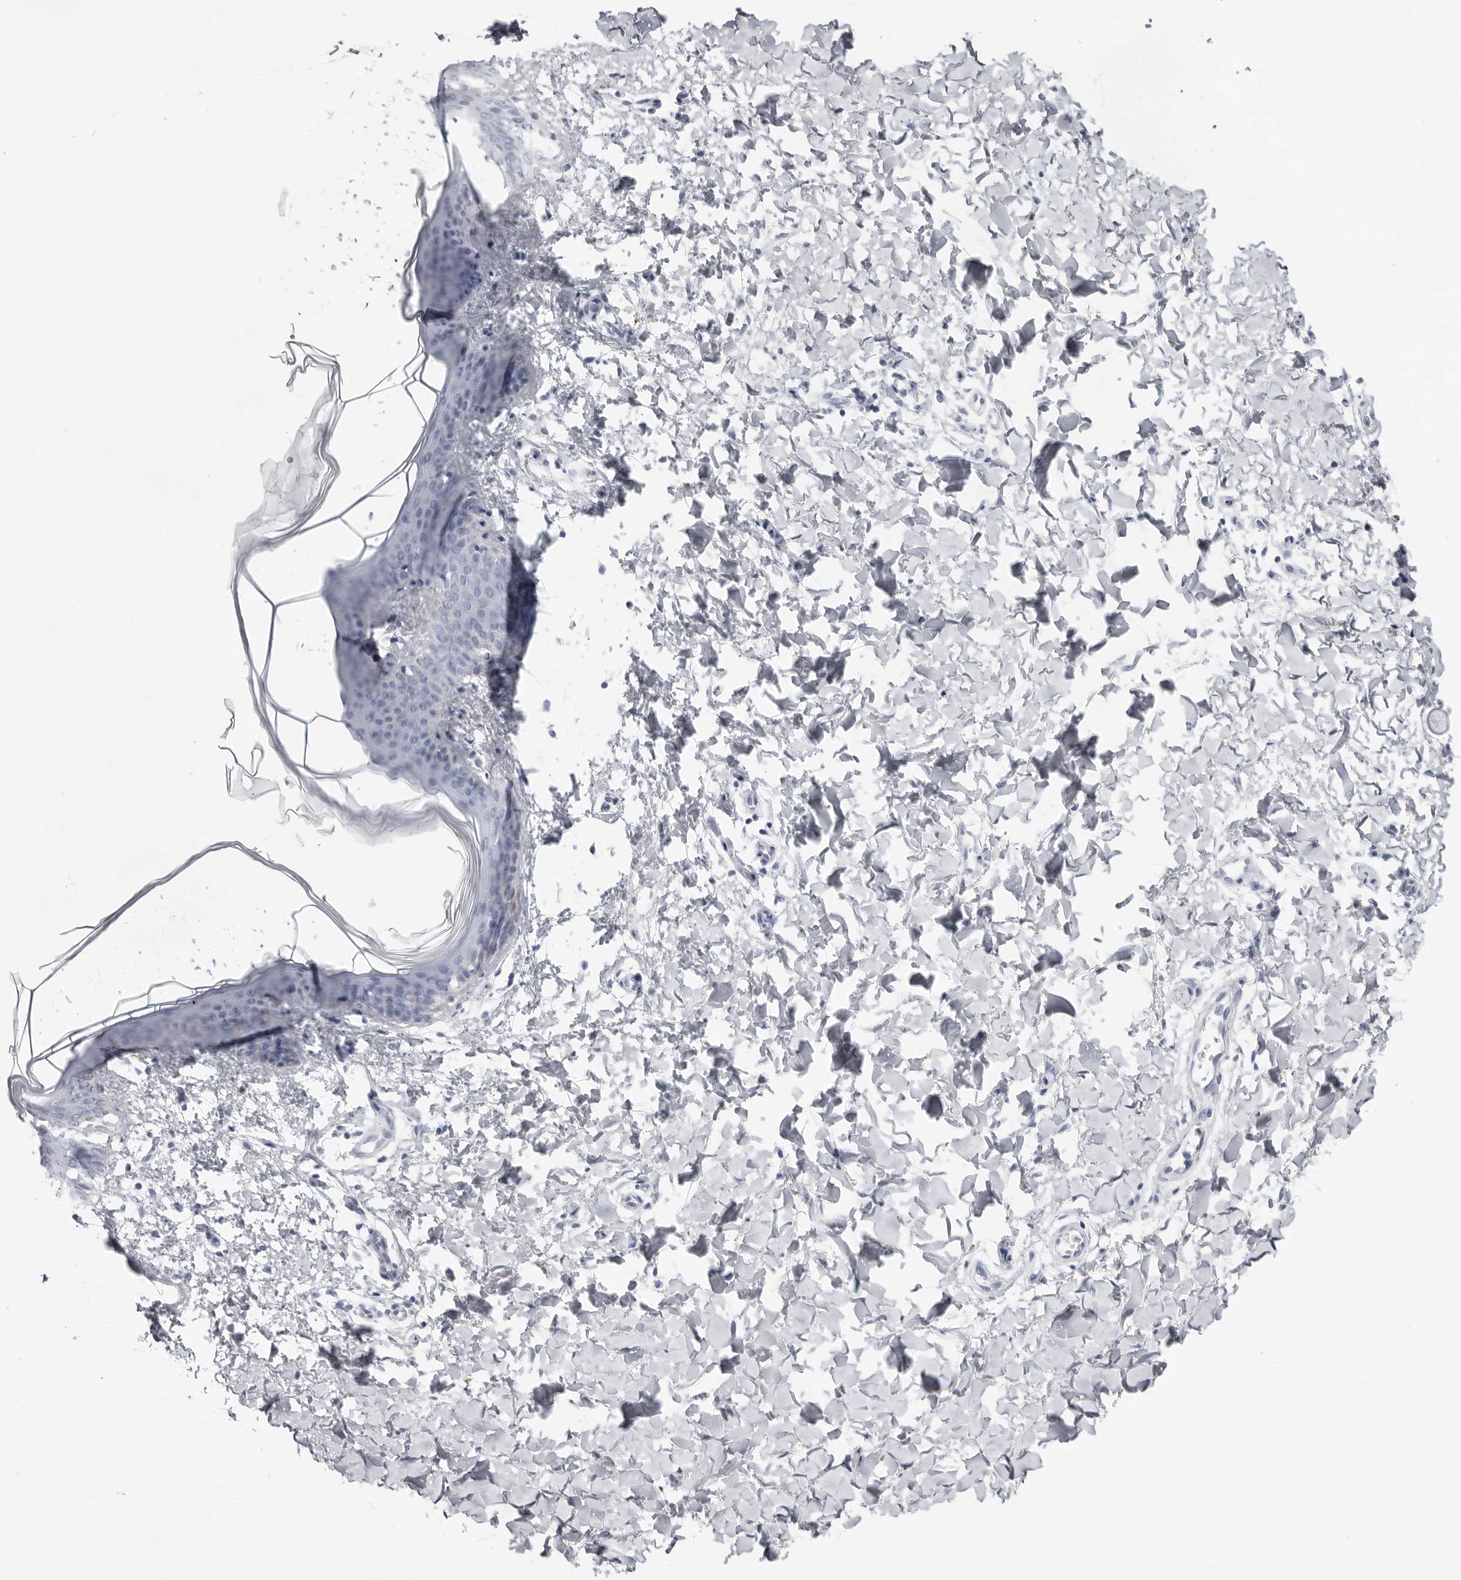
{"staining": {"intensity": "negative", "quantity": "none", "location": "none"}, "tissue": "skin", "cell_type": "Fibroblasts", "image_type": "normal", "snomed": [{"axis": "morphology", "description": "Normal tissue, NOS"}, {"axis": "topography", "description": "Skin"}], "caption": "Skin stained for a protein using IHC demonstrates no staining fibroblasts.", "gene": "INSL3", "patient": {"sex": "female", "age": 17}}